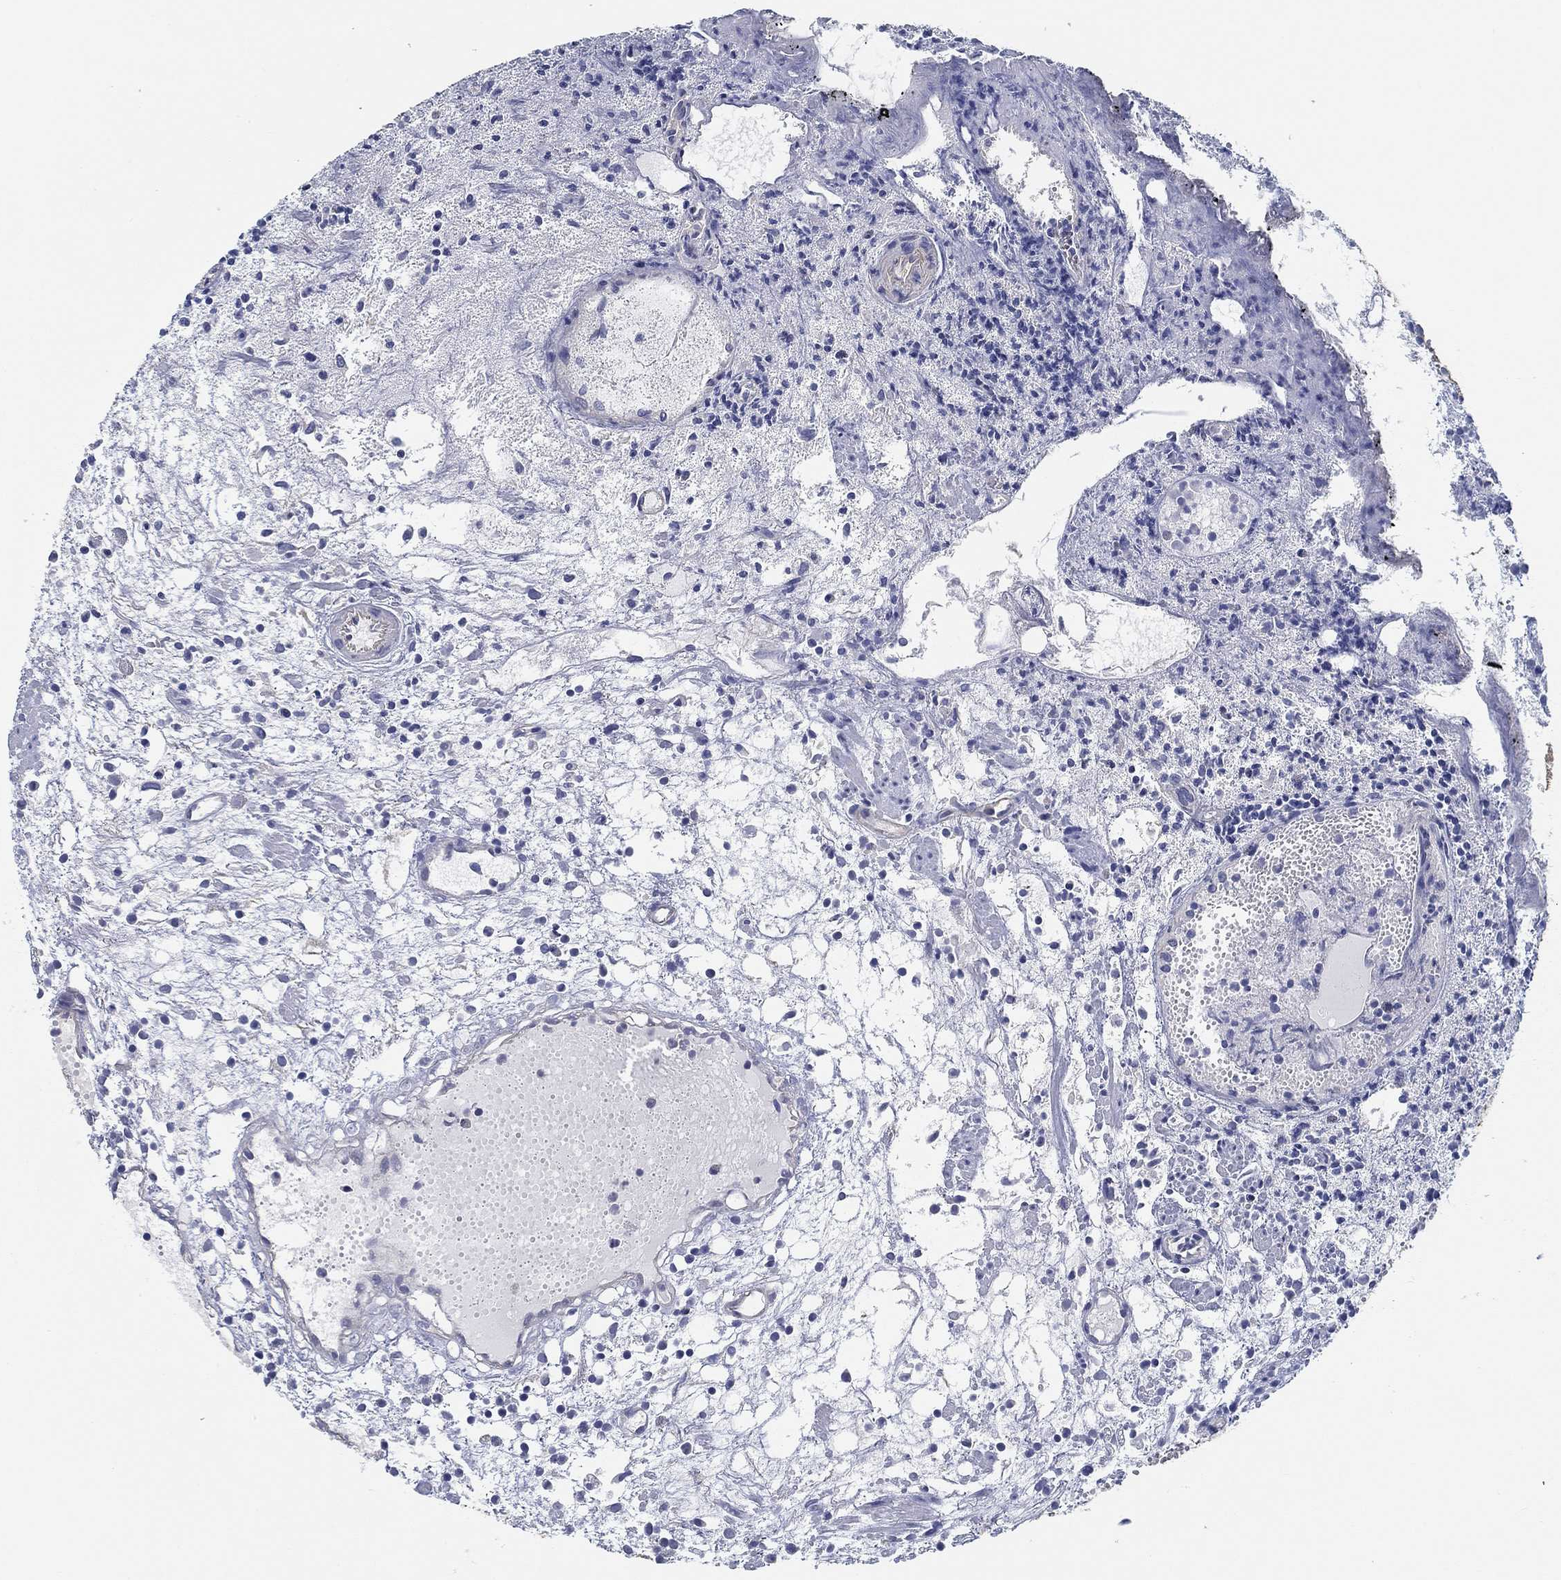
{"staining": {"intensity": "weak", "quantity": "25%-75%", "location": "cytoplasmic/membranous"}, "tissue": "urothelial cancer", "cell_type": "Tumor cells", "image_type": "cancer", "snomed": [{"axis": "morphology", "description": "Urothelial carcinoma, Low grade"}, {"axis": "topography", "description": "Urinary bladder"}], "caption": "Protein analysis of urothelial cancer tissue displays weak cytoplasmic/membranous positivity in approximately 25%-75% of tumor cells.", "gene": "BBOF1", "patient": {"sex": "male", "age": 79}}